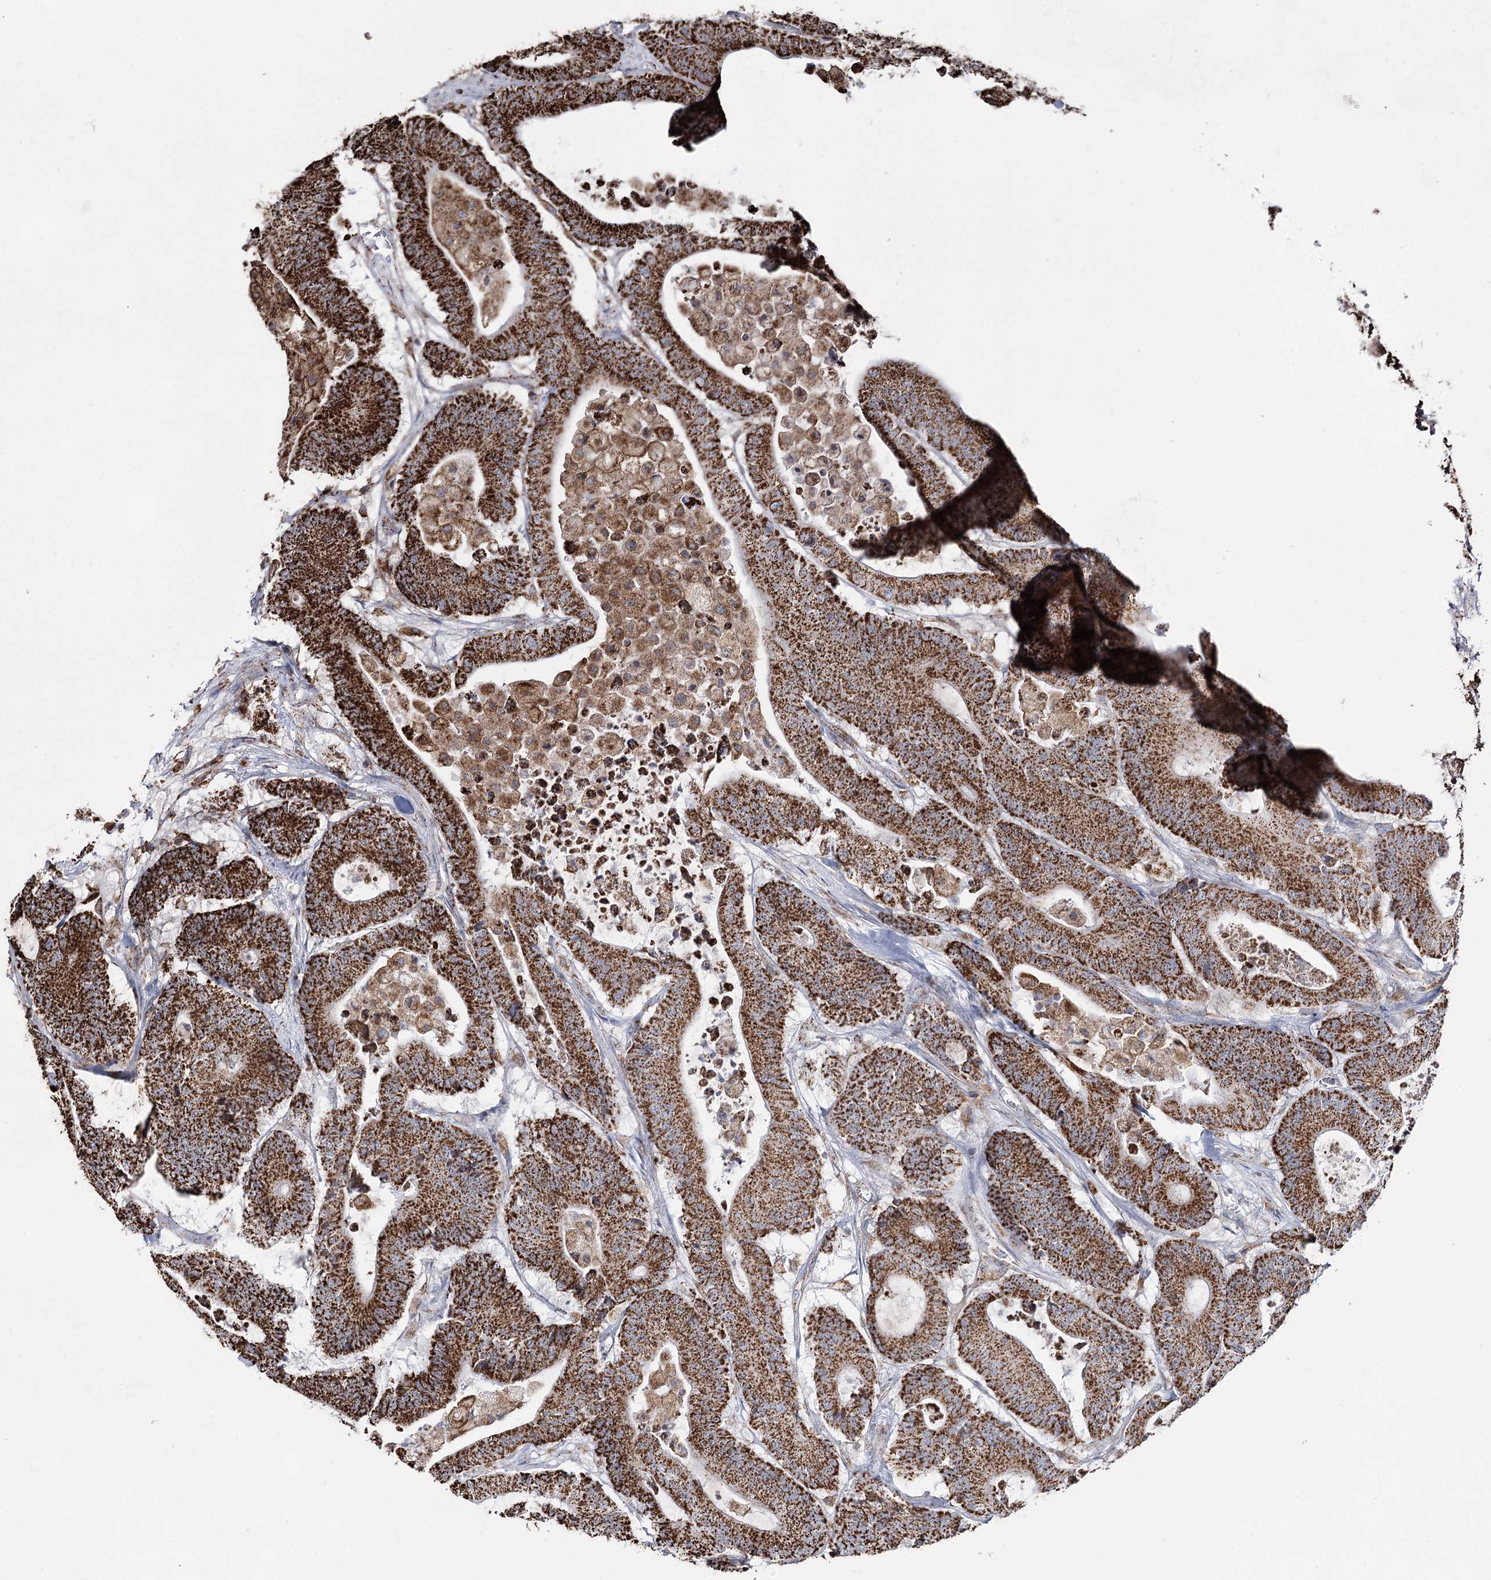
{"staining": {"intensity": "strong", "quantity": ">75%", "location": "cytoplasmic/membranous"}, "tissue": "colorectal cancer", "cell_type": "Tumor cells", "image_type": "cancer", "snomed": [{"axis": "morphology", "description": "Adenocarcinoma, NOS"}, {"axis": "topography", "description": "Colon"}], "caption": "DAB immunohistochemical staining of human colorectal adenocarcinoma displays strong cytoplasmic/membranous protein expression in about >75% of tumor cells. The staining is performed using DAB brown chromogen to label protein expression. The nuclei are counter-stained blue using hematoxylin.", "gene": "CWF19L1", "patient": {"sex": "female", "age": 84}}